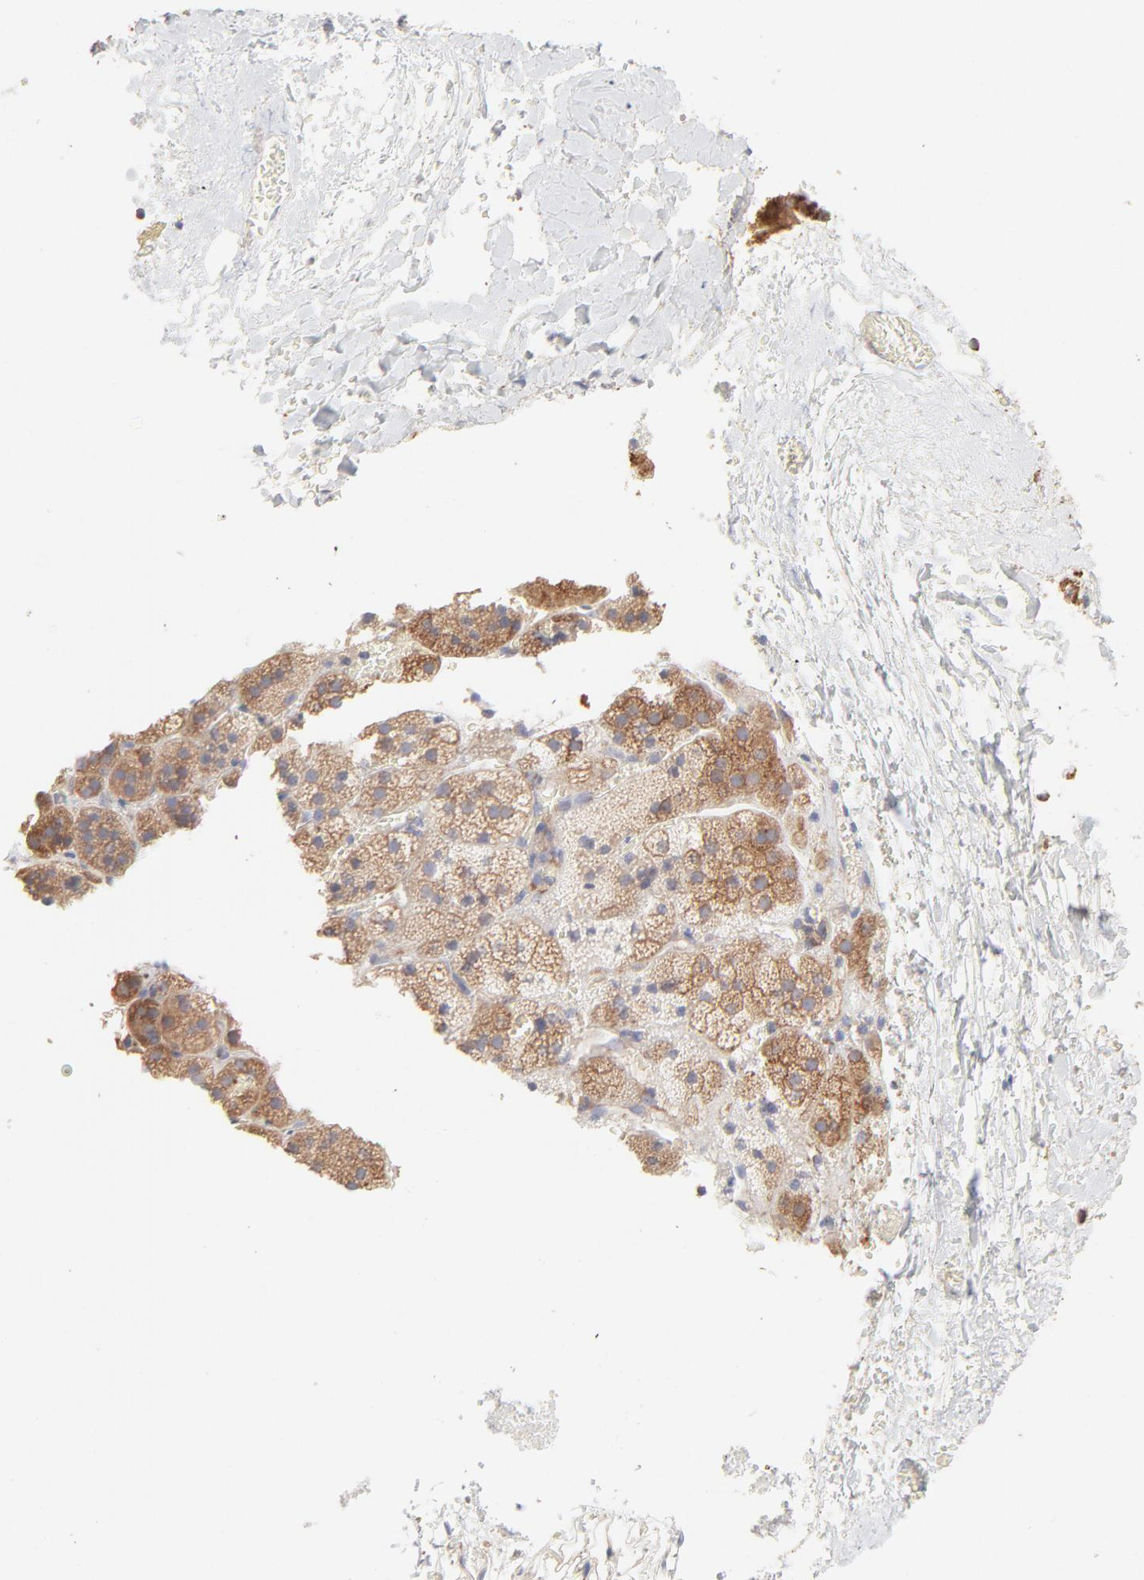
{"staining": {"intensity": "strong", "quantity": ">75%", "location": "cytoplasmic/membranous"}, "tissue": "adrenal gland", "cell_type": "Glandular cells", "image_type": "normal", "snomed": [{"axis": "morphology", "description": "Normal tissue, NOS"}, {"axis": "topography", "description": "Adrenal gland"}], "caption": "Immunohistochemical staining of benign adrenal gland exhibits high levels of strong cytoplasmic/membranous staining in about >75% of glandular cells.", "gene": "RPS21", "patient": {"sex": "female", "age": 44}}